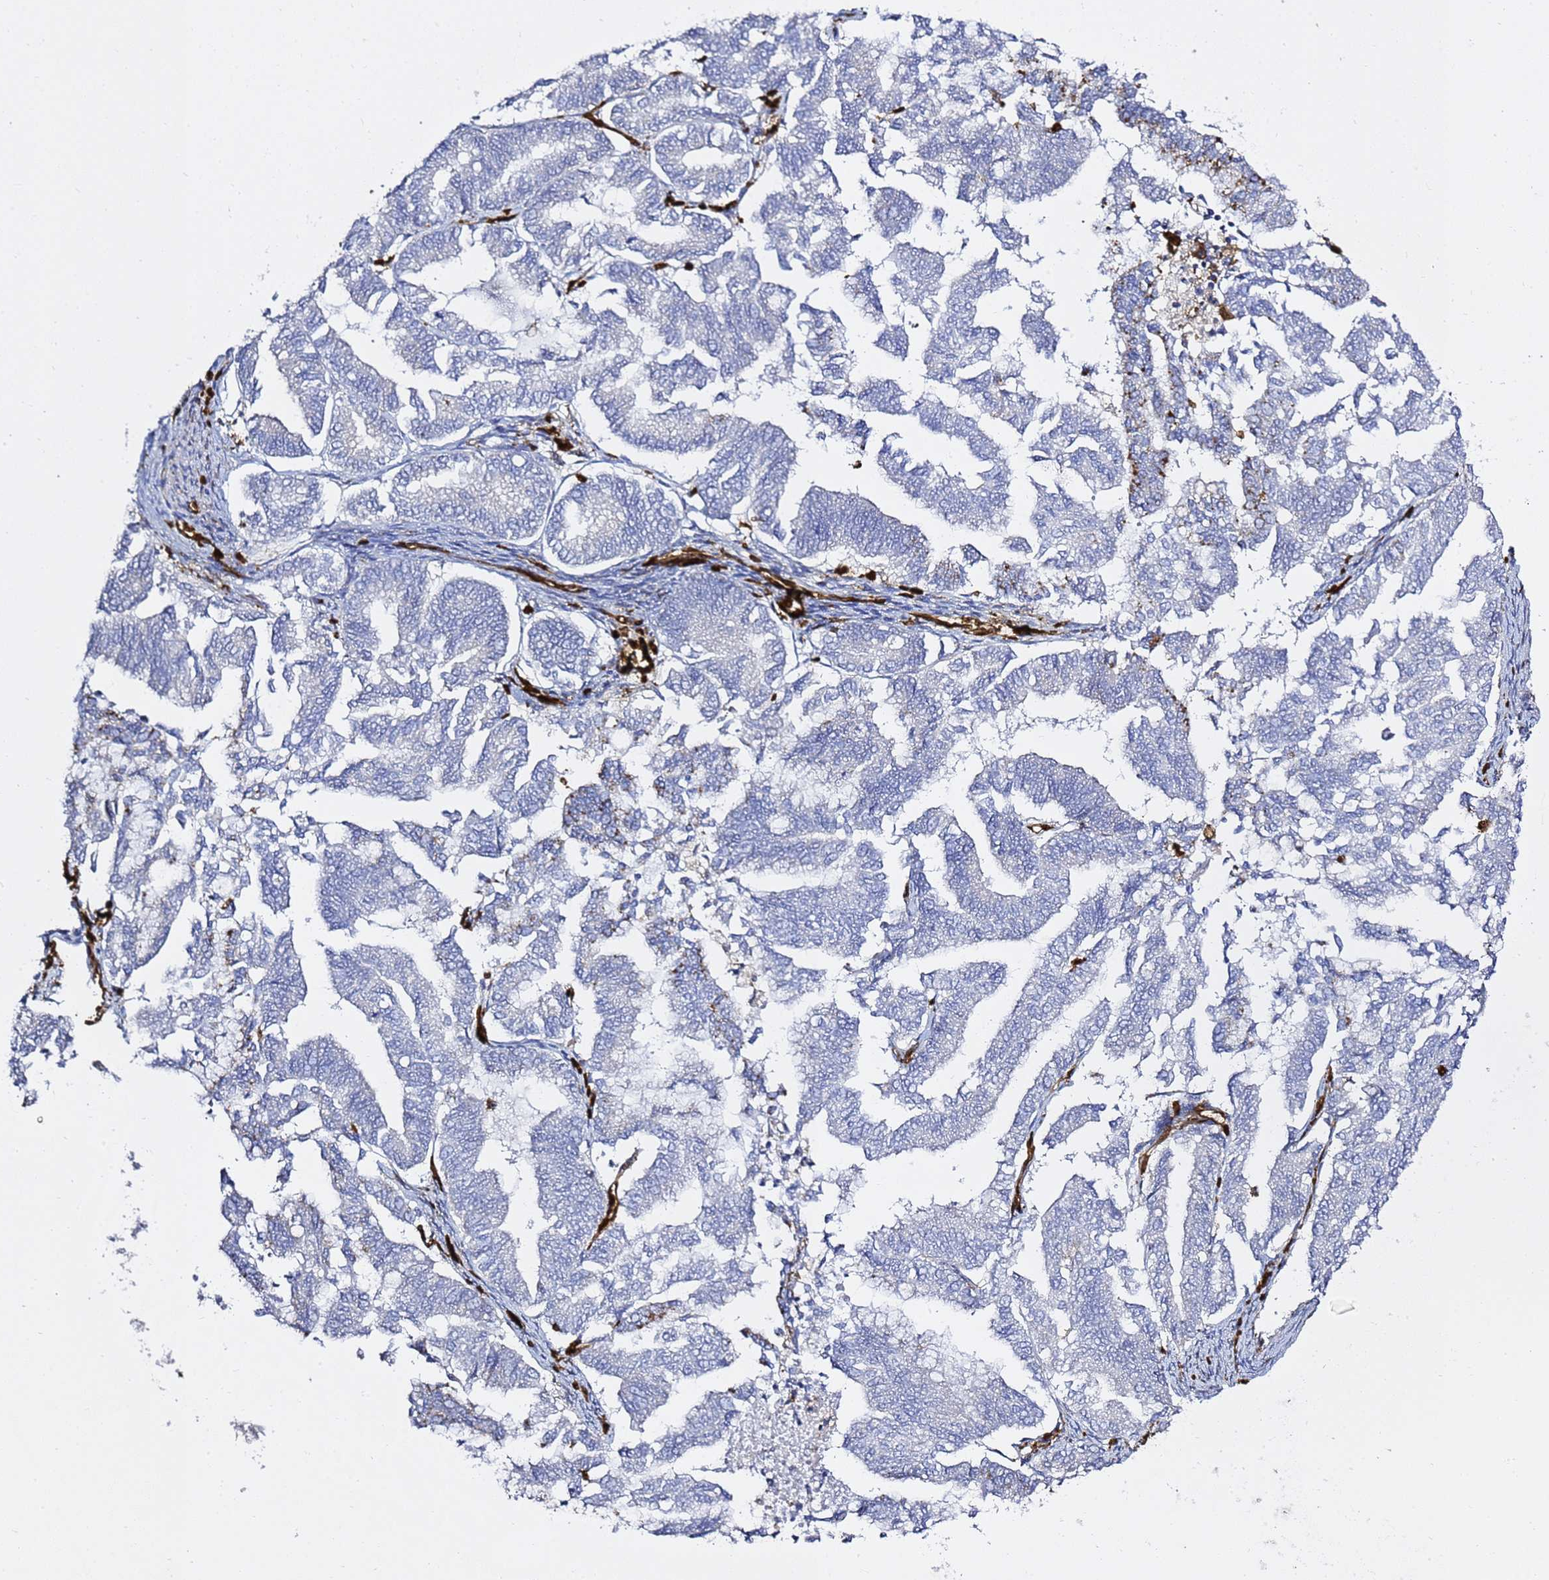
{"staining": {"intensity": "negative", "quantity": "none", "location": "none"}, "tissue": "endometrial cancer", "cell_type": "Tumor cells", "image_type": "cancer", "snomed": [{"axis": "morphology", "description": "Adenocarcinoma, NOS"}, {"axis": "topography", "description": "Endometrium"}], "caption": "Immunohistochemistry (IHC) image of human adenocarcinoma (endometrial) stained for a protein (brown), which exhibits no staining in tumor cells.", "gene": "ZBTB8OS", "patient": {"sex": "female", "age": 79}}